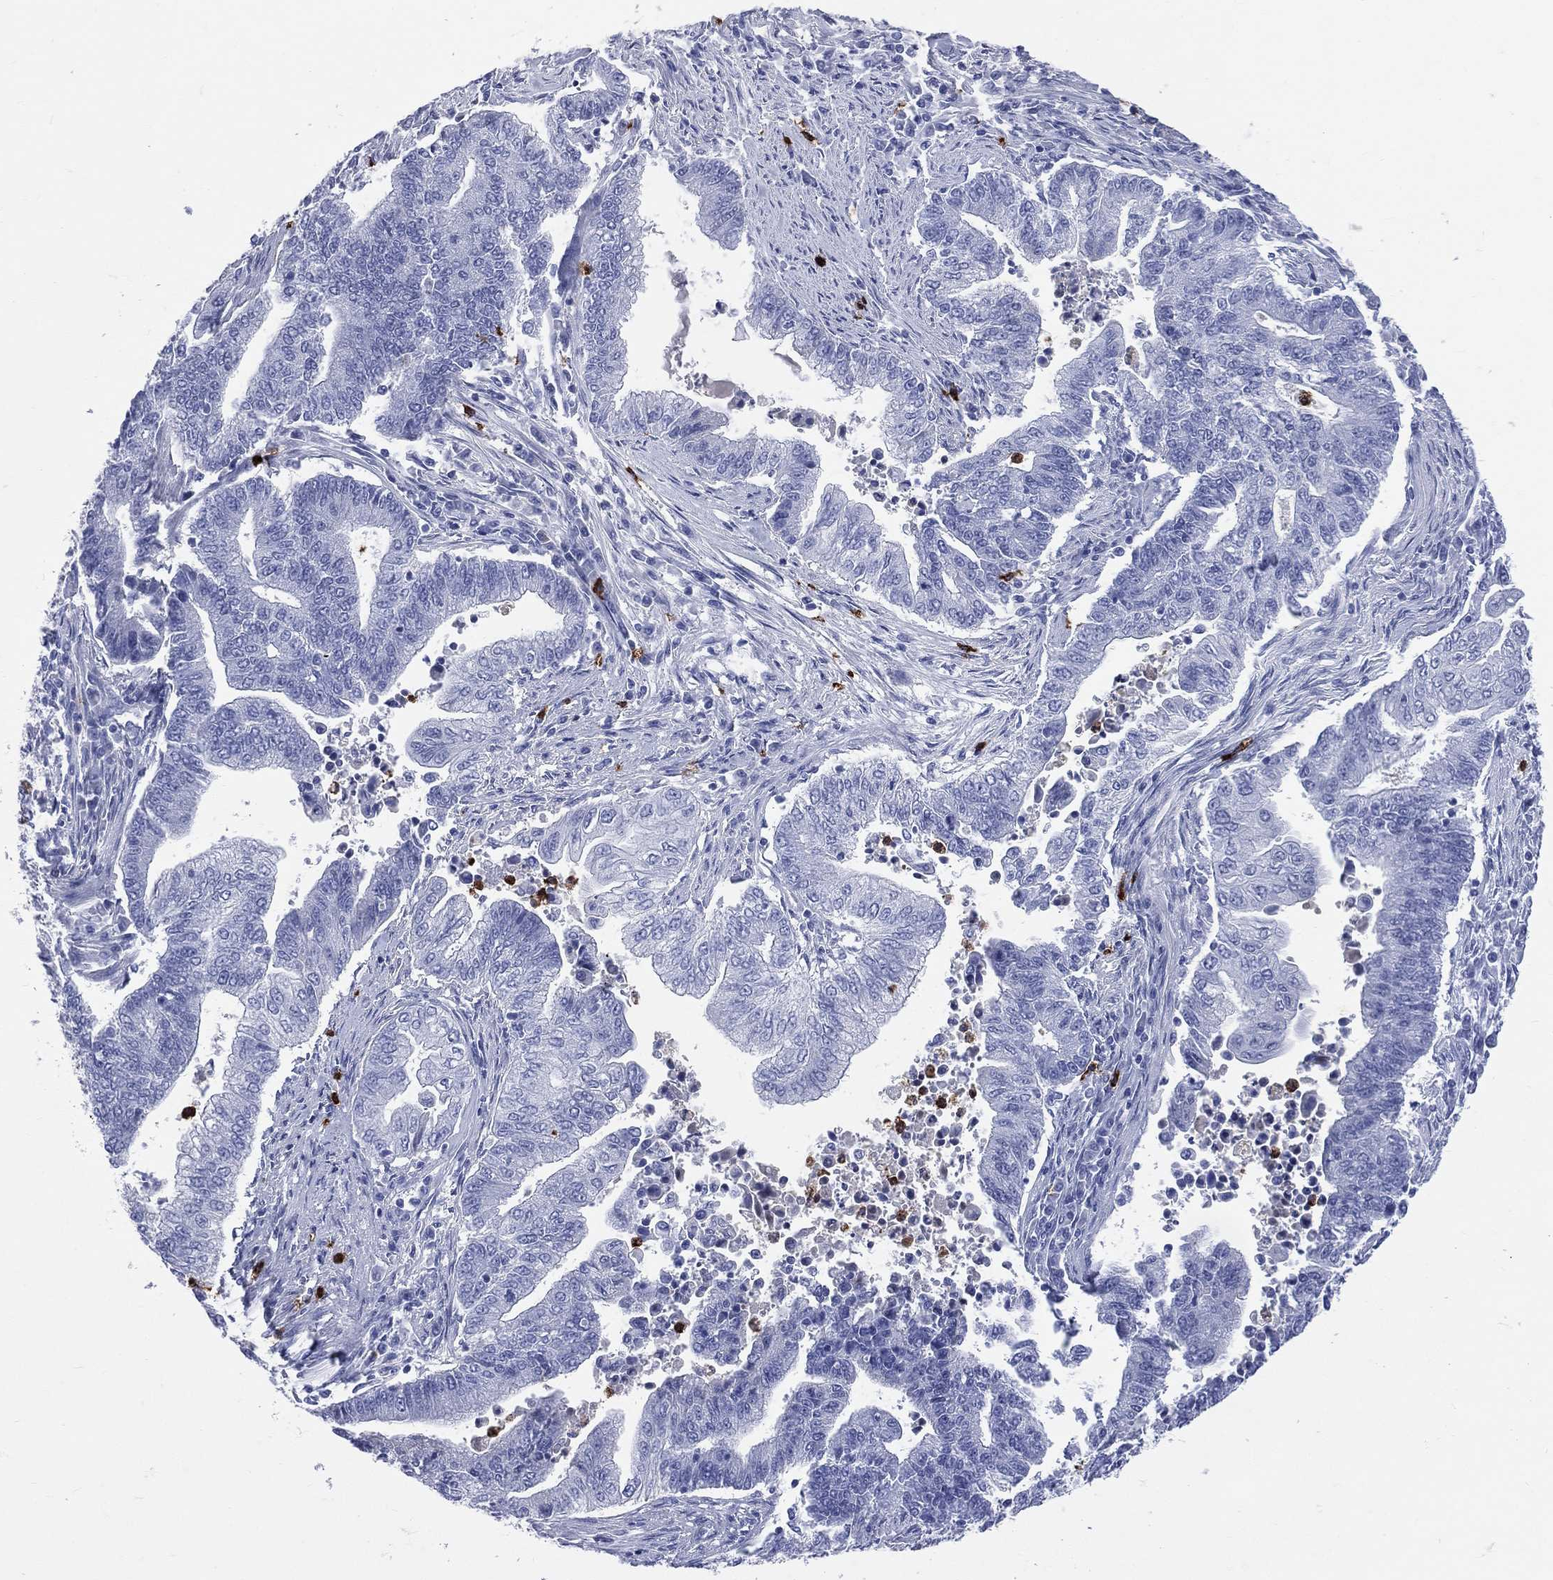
{"staining": {"intensity": "negative", "quantity": "none", "location": "none"}, "tissue": "endometrial cancer", "cell_type": "Tumor cells", "image_type": "cancer", "snomed": [{"axis": "morphology", "description": "Adenocarcinoma, NOS"}, {"axis": "topography", "description": "Uterus"}, {"axis": "topography", "description": "Endometrium"}], "caption": "Micrograph shows no significant protein positivity in tumor cells of adenocarcinoma (endometrial).", "gene": "PGLYRP1", "patient": {"sex": "female", "age": 54}}